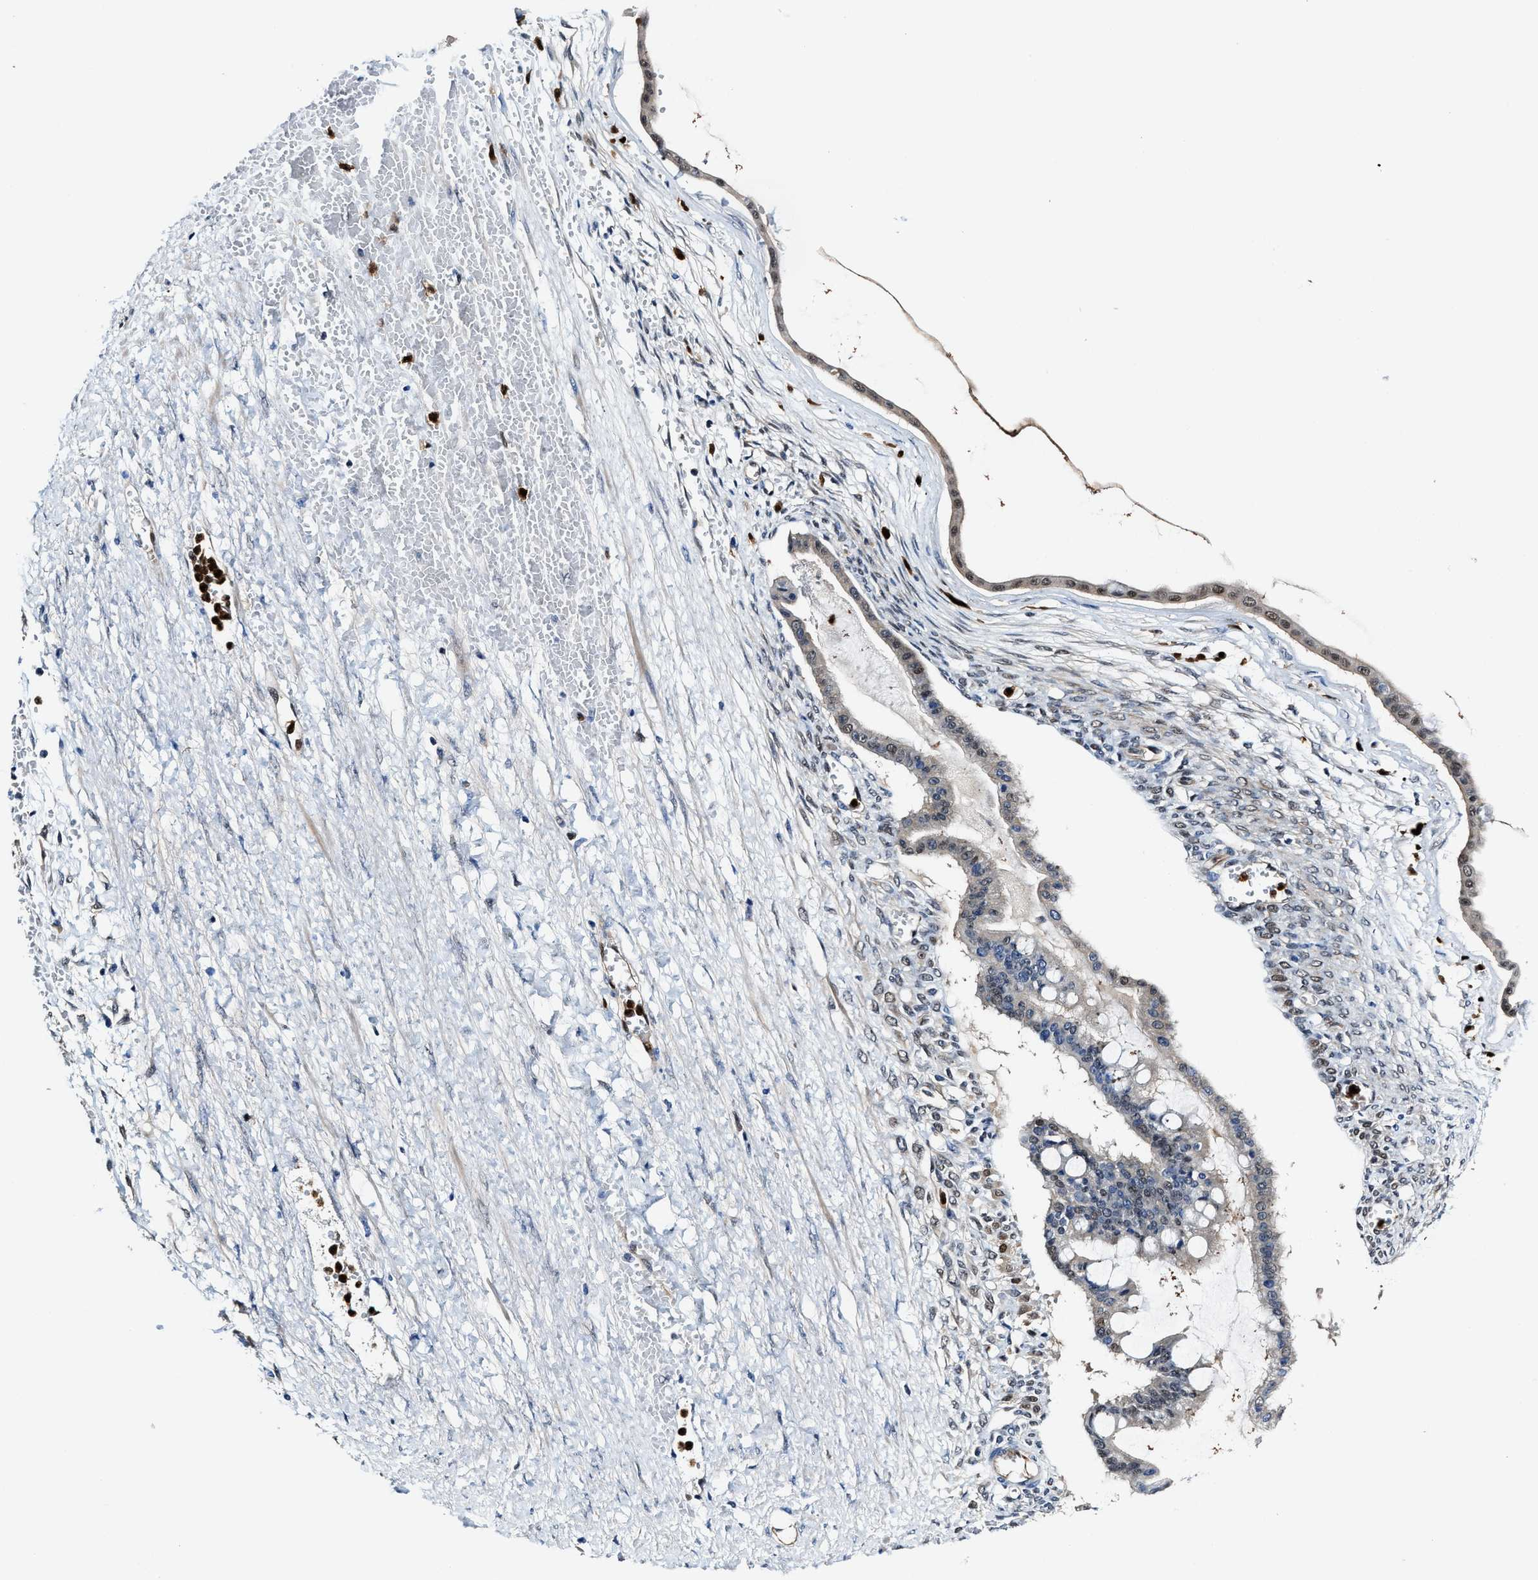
{"staining": {"intensity": "moderate", "quantity": "<25%", "location": "nuclear"}, "tissue": "ovarian cancer", "cell_type": "Tumor cells", "image_type": "cancer", "snomed": [{"axis": "morphology", "description": "Cystadenocarcinoma, mucinous, NOS"}, {"axis": "topography", "description": "Ovary"}], "caption": "IHC image of ovarian cancer stained for a protein (brown), which shows low levels of moderate nuclear expression in approximately <25% of tumor cells.", "gene": "LTA4H", "patient": {"sex": "female", "age": 73}}